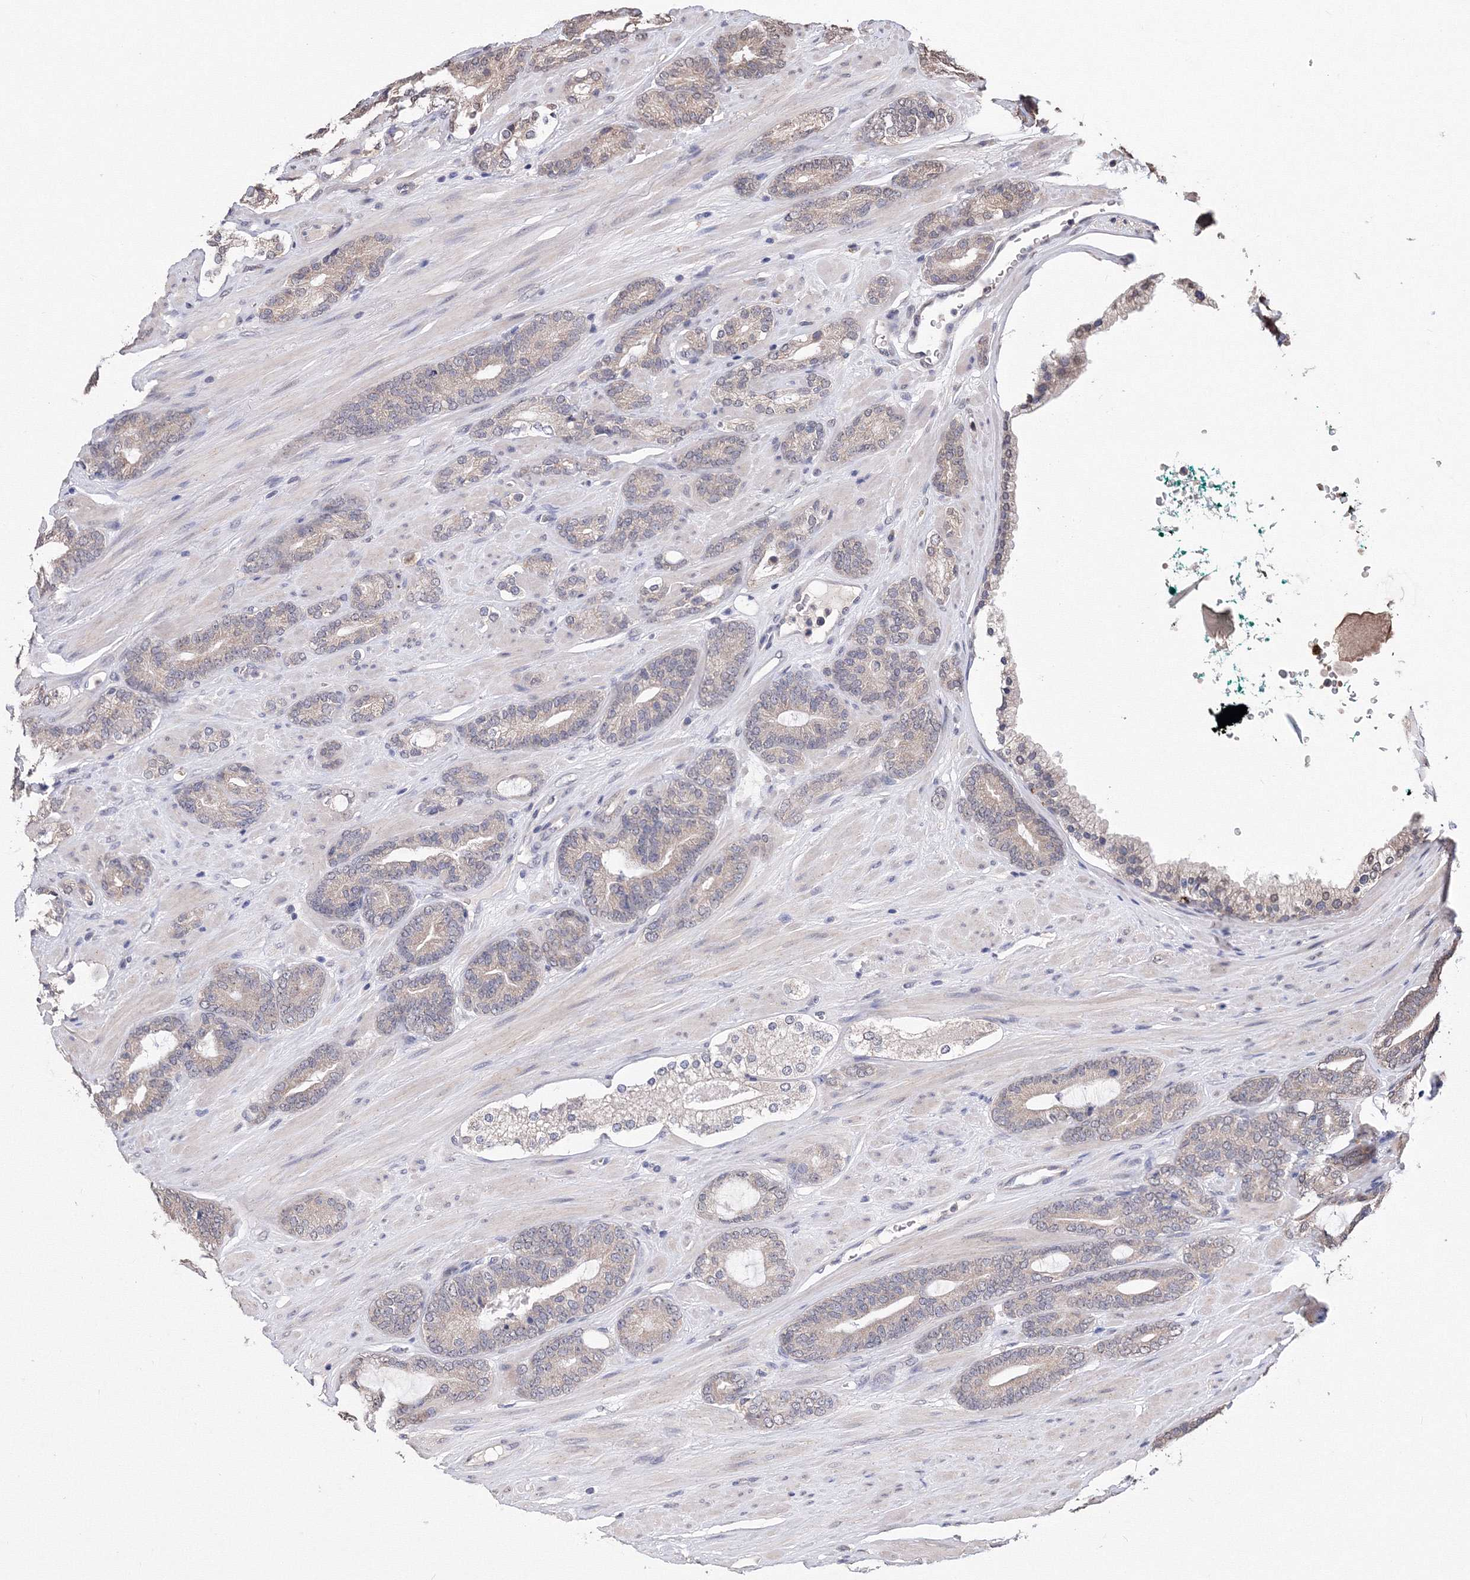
{"staining": {"intensity": "weak", "quantity": "25%-75%", "location": "cytoplasmic/membranous"}, "tissue": "prostate cancer", "cell_type": "Tumor cells", "image_type": "cancer", "snomed": [{"axis": "morphology", "description": "Adenocarcinoma, Low grade"}, {"axis": "topography", "description": "Prostate"}], "caption": "Immunohistochemical staining of adenocarcinoma (low-grade) (prostate) reveals low levels of weak cytoplasmic/membranous expression in approximately 25%-75% of tumor cells.", "gene": "GPN1", "patient": {"sex": "male", "age": 63}}